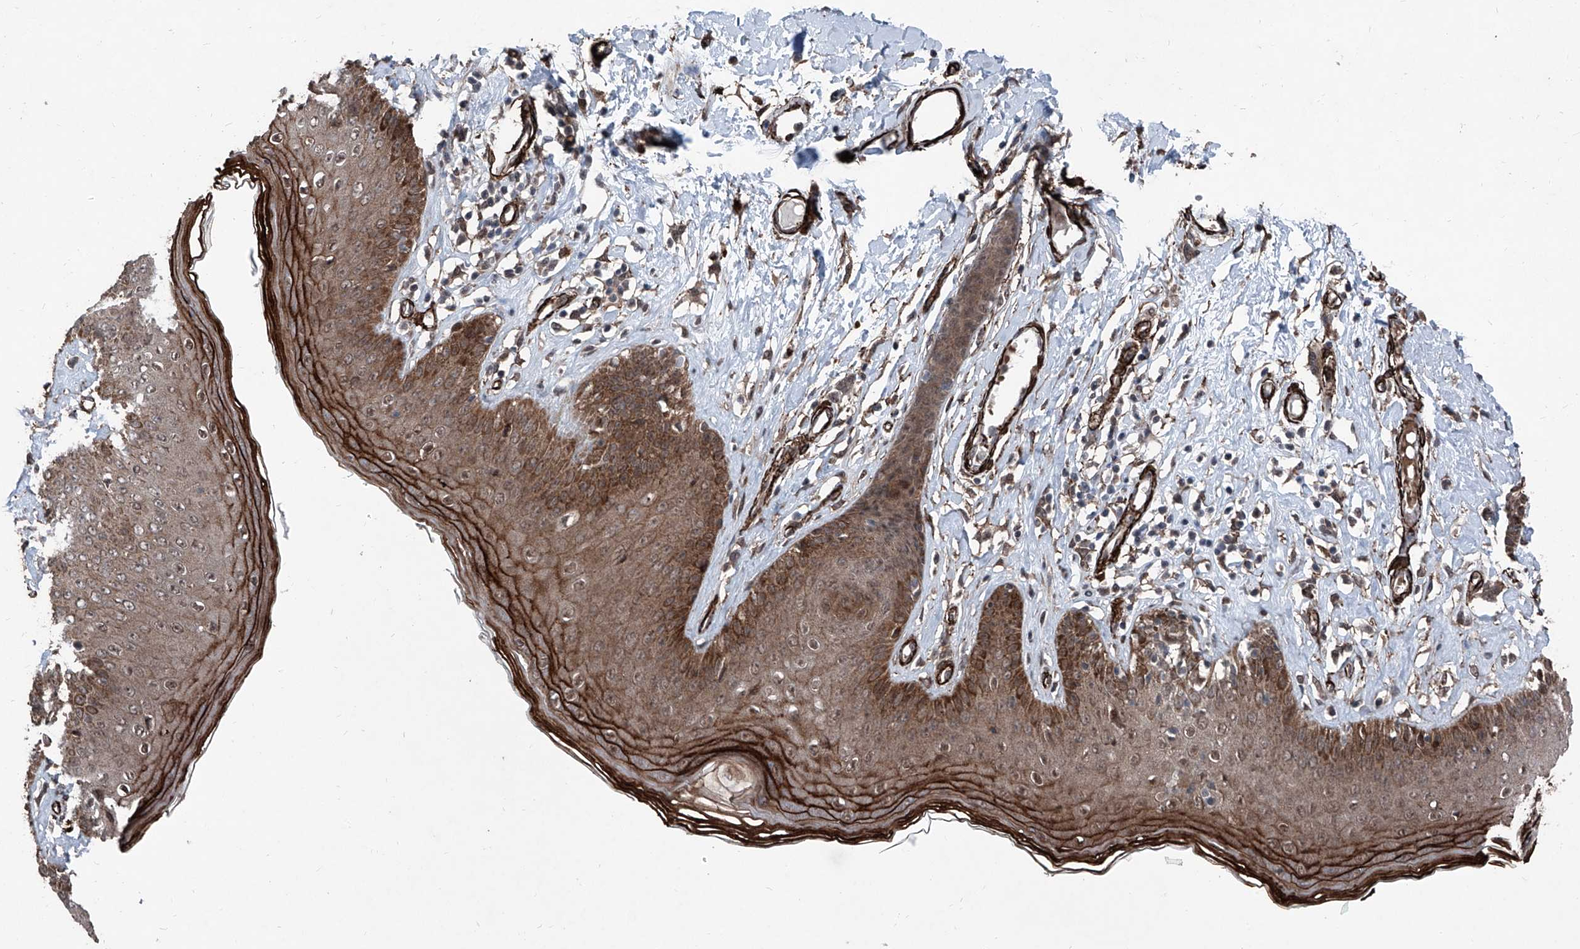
{"staining": {"intensity": "moderate", "quantity": ">75%", "location": "cytoplasmic/membranous,nuclear"}, "tissue": "skin", "cell_type": "Epidermal cells", "image_type": "normal", "snomed": [{"axis": "morphology", "description": "Normal tissue, NOS"}, {"axis": "morphology", "description": "Squamous cell carcinoma, NOS"}, {"axis": "topography", "description": "Vulva"}], "caption": "Immunohistochemistry micrograph of unremarkable skin: skin stained using immunohistochemistry shows medium levels of moderate protein expression localized specifically in the cytoplasmic/membranous,nuclear of epidermal cells, appearing as a cytoplasmic/membranous,nuclear brown color.", "gene": "COA7", "patient": {"sex": "female", "age": 85}}